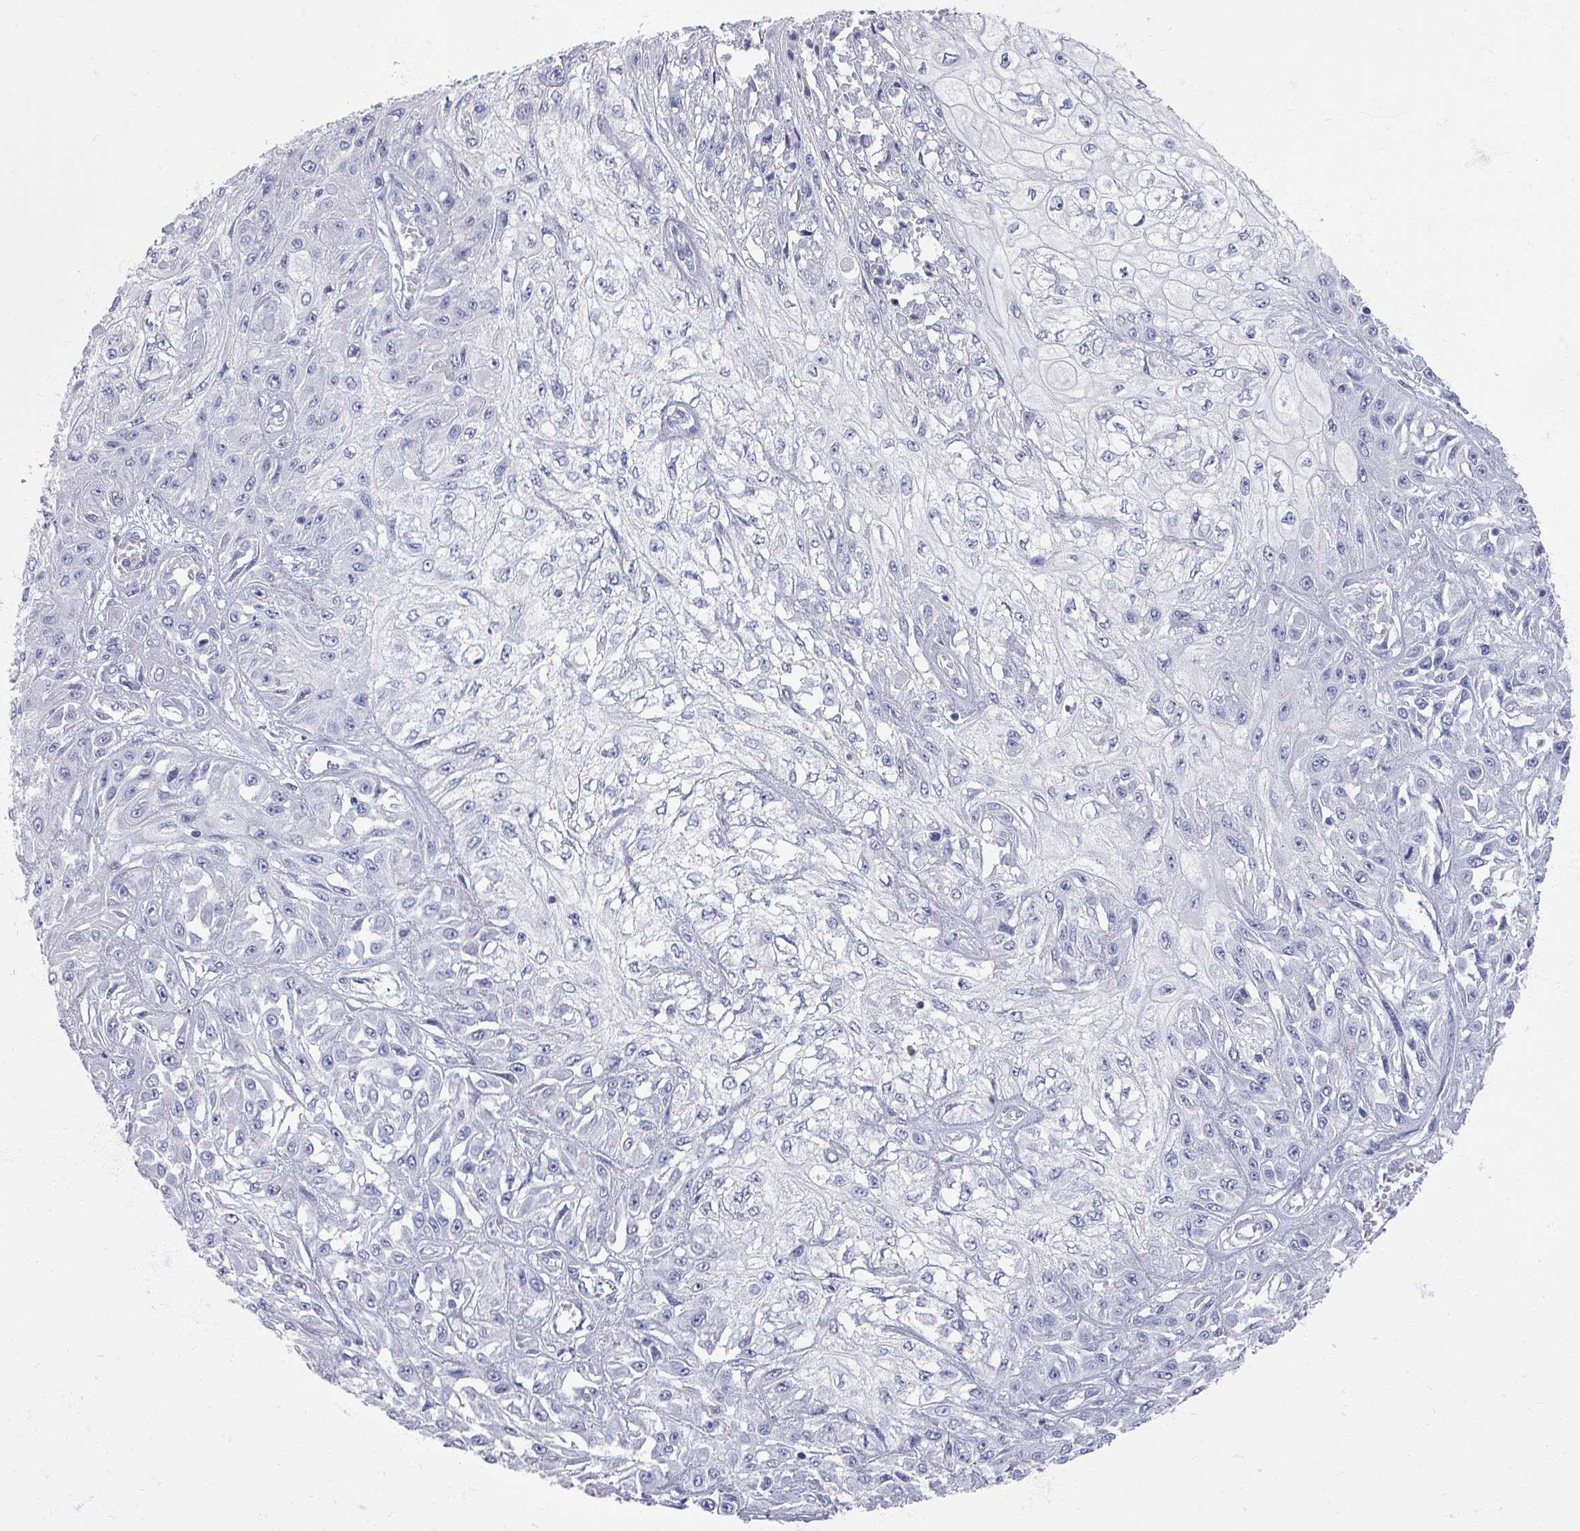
{"staining": {"intensity": "negative", "quantity": "none", "location": "none"}, "tissue": "skin cancer", "cell_type": "Tumor cells", "image_type": "cancer", "snomed": [{"axis": "morphology", "description": "Squamous cell carcinoma, NOS"}, {"axis": "morphology", "description": "Squamous cell carcinoma, metastatic, NOS"}, {"axis": "topography", "description": "Skin"}, {"axis": "topography", "description": "Lymph node"}], "caption": "Immunohistochemistry micrograph of human skin cancer stained for a protein (brown), which reveals no staining in tumor cells. Brightfield microscopy of IHC stained with DAB (brown) and hematoxylin (blue), captured at high magnification.", "gene": "OMG", "patient": {"sex": "male", "age": 75}}